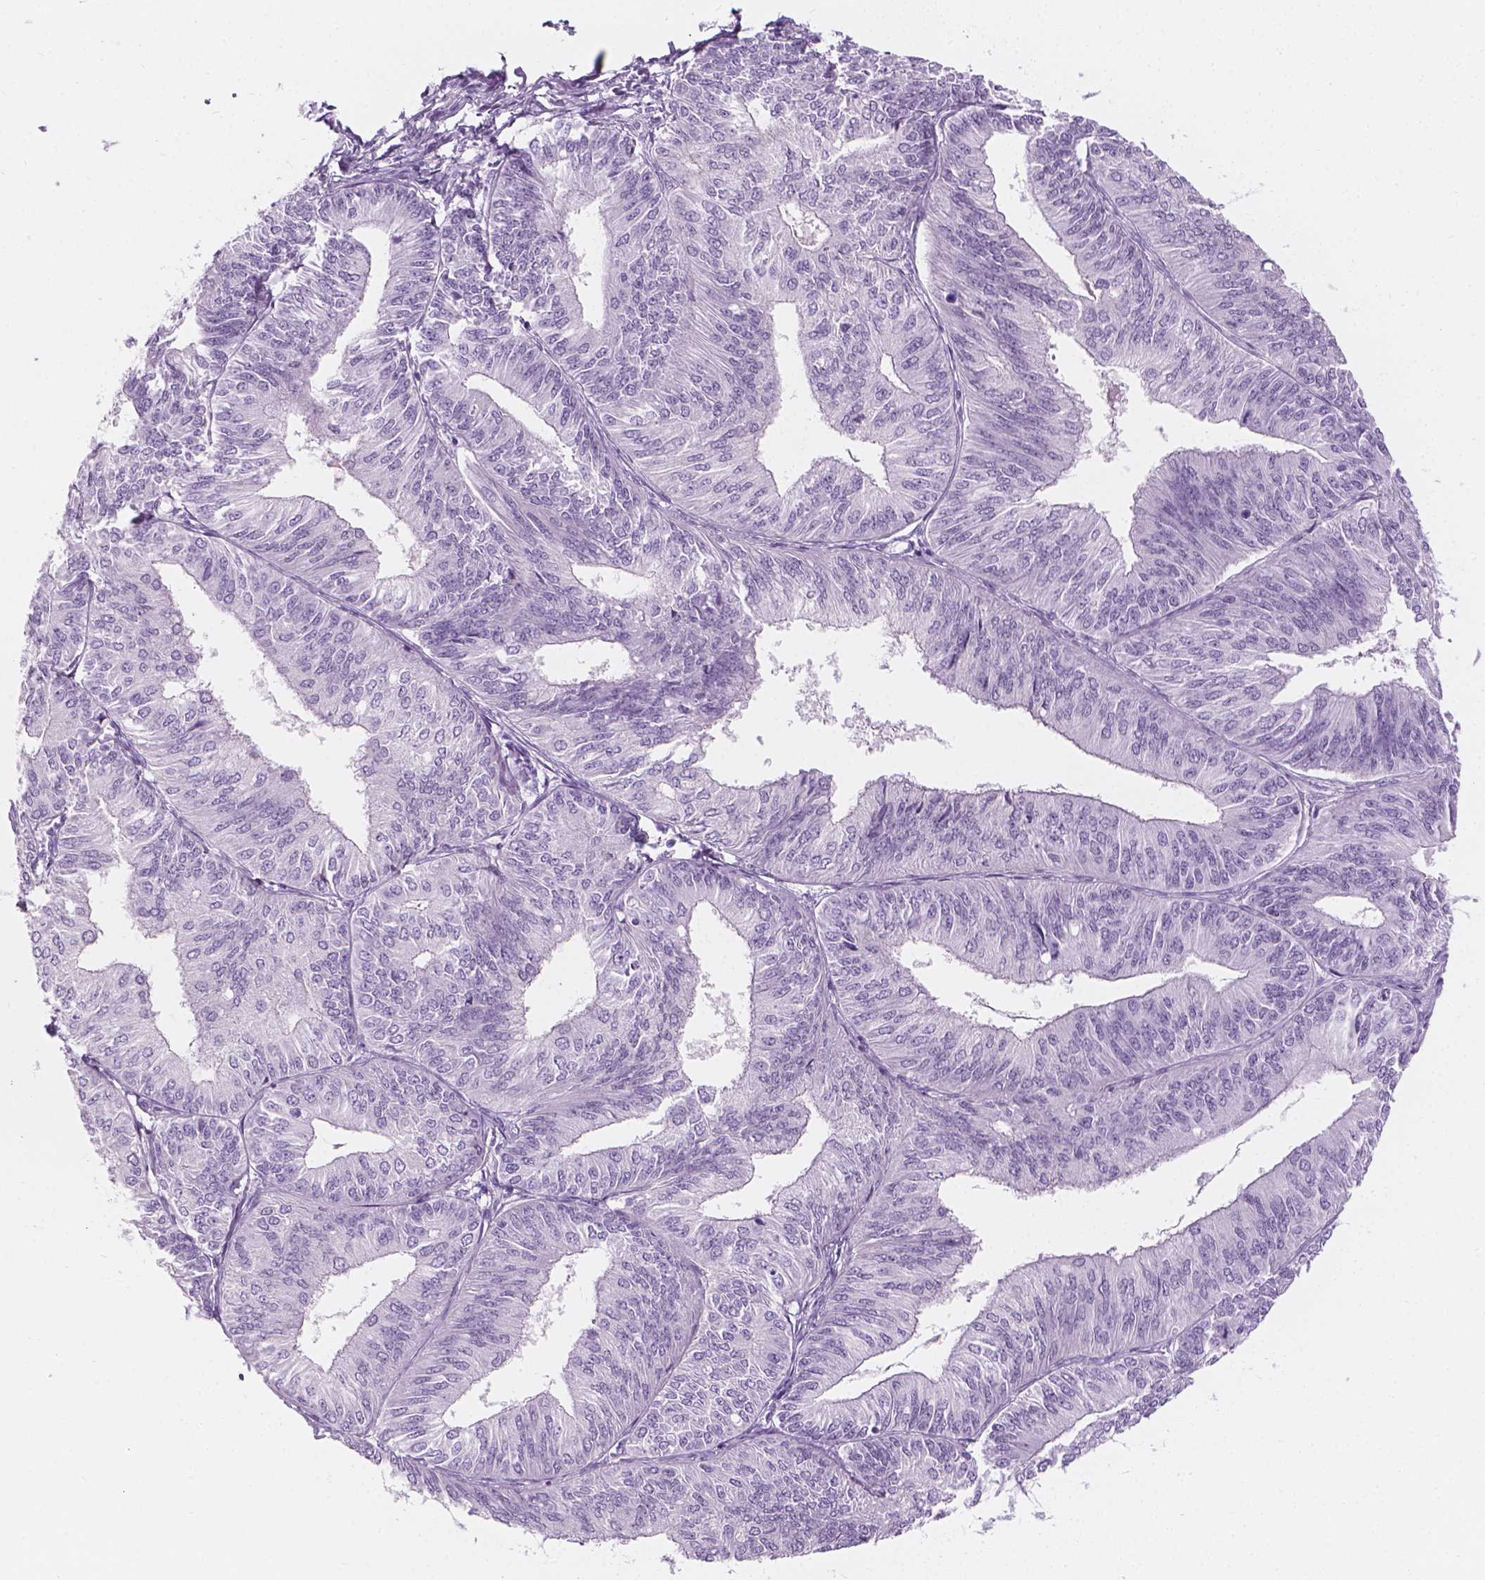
{"staining": {"intensity": "negative", "quantity": "none", "location": "none"}, "tissue": "endometrial cancer", "cell_type": "Tumor cells", "image_type": "cancer", "snomed": [{"axis": "morphology", "description": "Adenocarcinoma, NOS"}, {"axis": "topography", "description": "Endometrium"}], "caption": "Immunohistochemistry (IHC) of adenocarcinoma (endometrial) shows no positivity in tumor cells. (Stains: DAB immunohistochemistry (IHC) with hematoxylin counter stain, Microscopy: brightfield microscopy at high magnification).", "gene": "SCG3", "patient": {"sex": "female", "age": 58}}